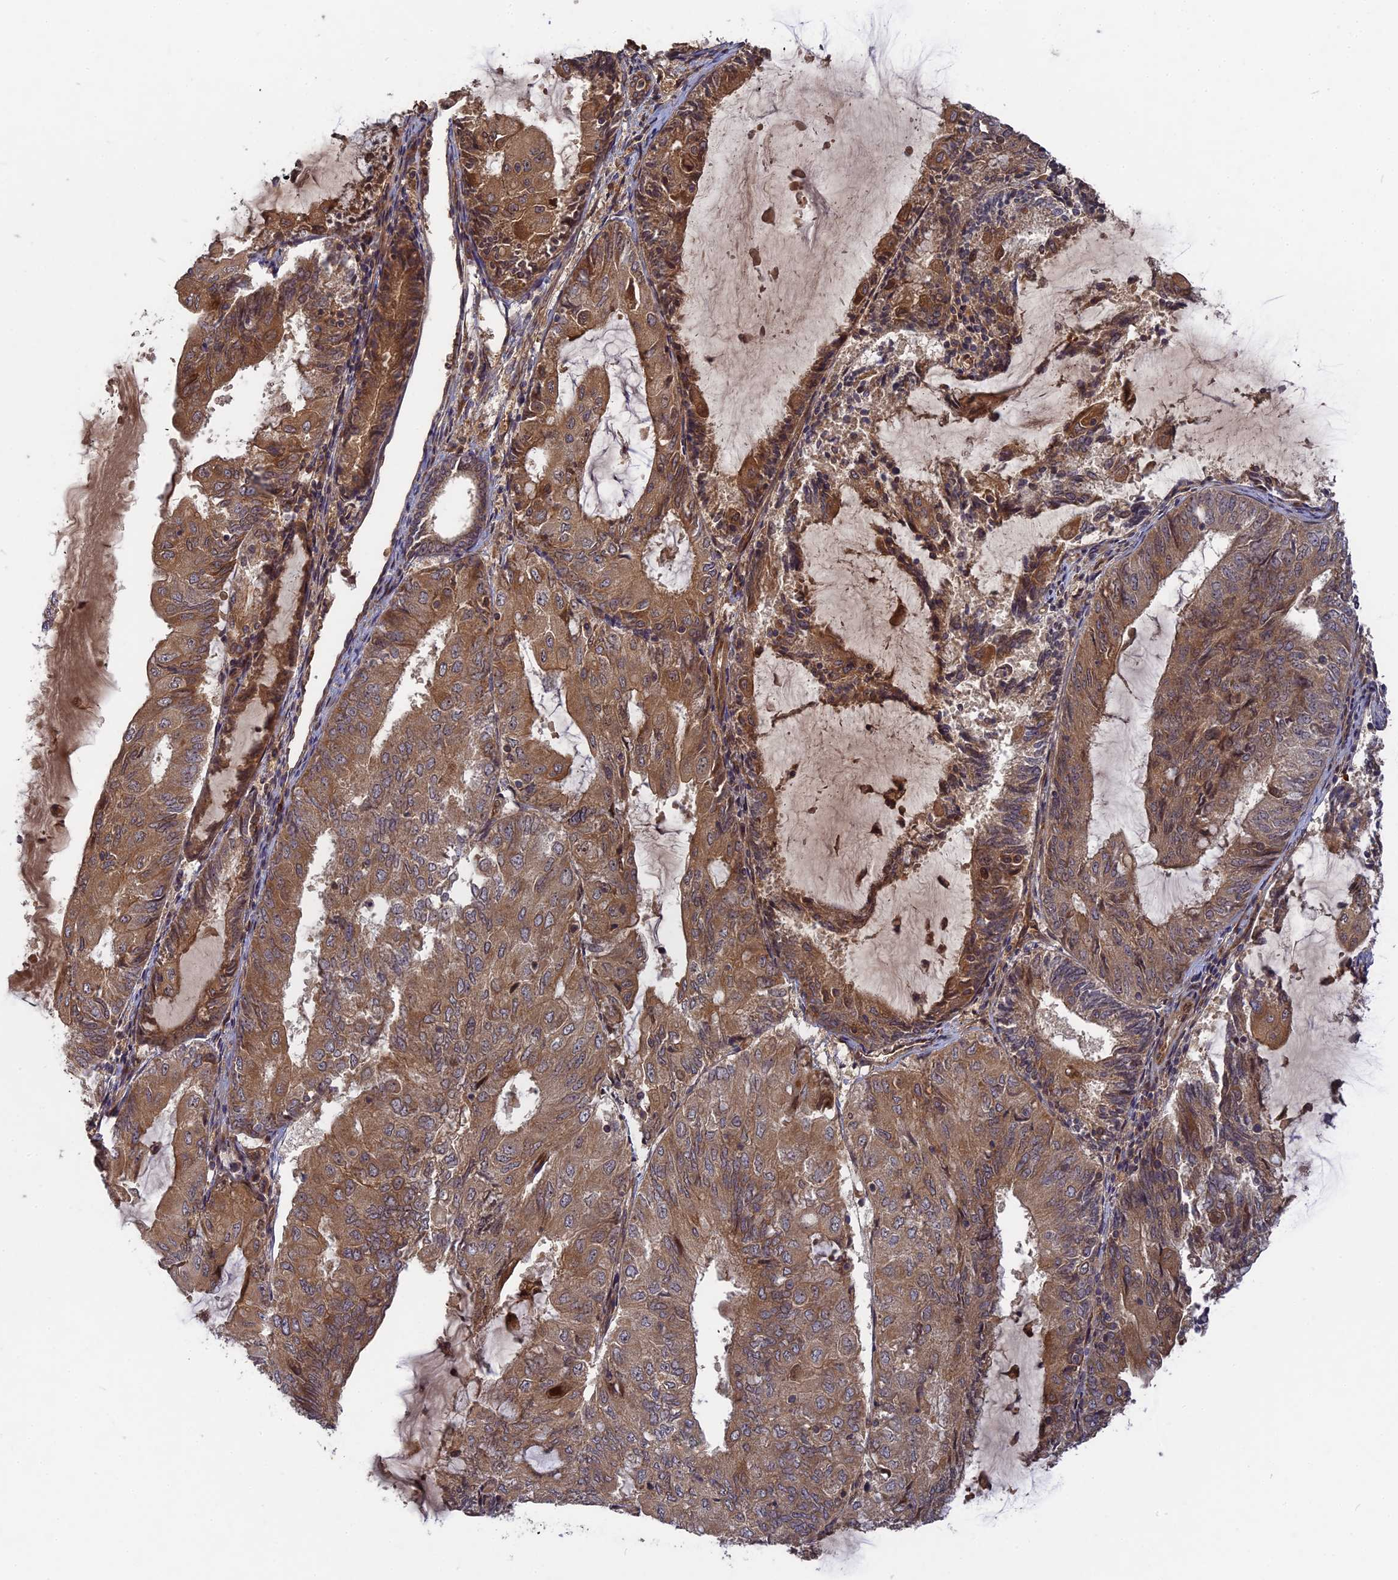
{"staining": {"intensity": "moderate", "quantity": ">75%", "location": "cytoplasmic/membranous"}, "tissue": "endometrial cancer", "cell_type": "Tumor cells", "image_type": "cancer", "snomed": [{"axis": "morphology", "description": "Adenocarcinoma, NOS"}, {"axis": "topography", "description": "Endometrium"}], "caption": "Immunohistochemical staining of human adenocarcinoma (endometrial) demonstrates moderate cytoplasmic/membranous protein positivity in about >75% of tumor cells.", "gene": "TMUB2", "patient": {"sex": "female", "age": 81}}